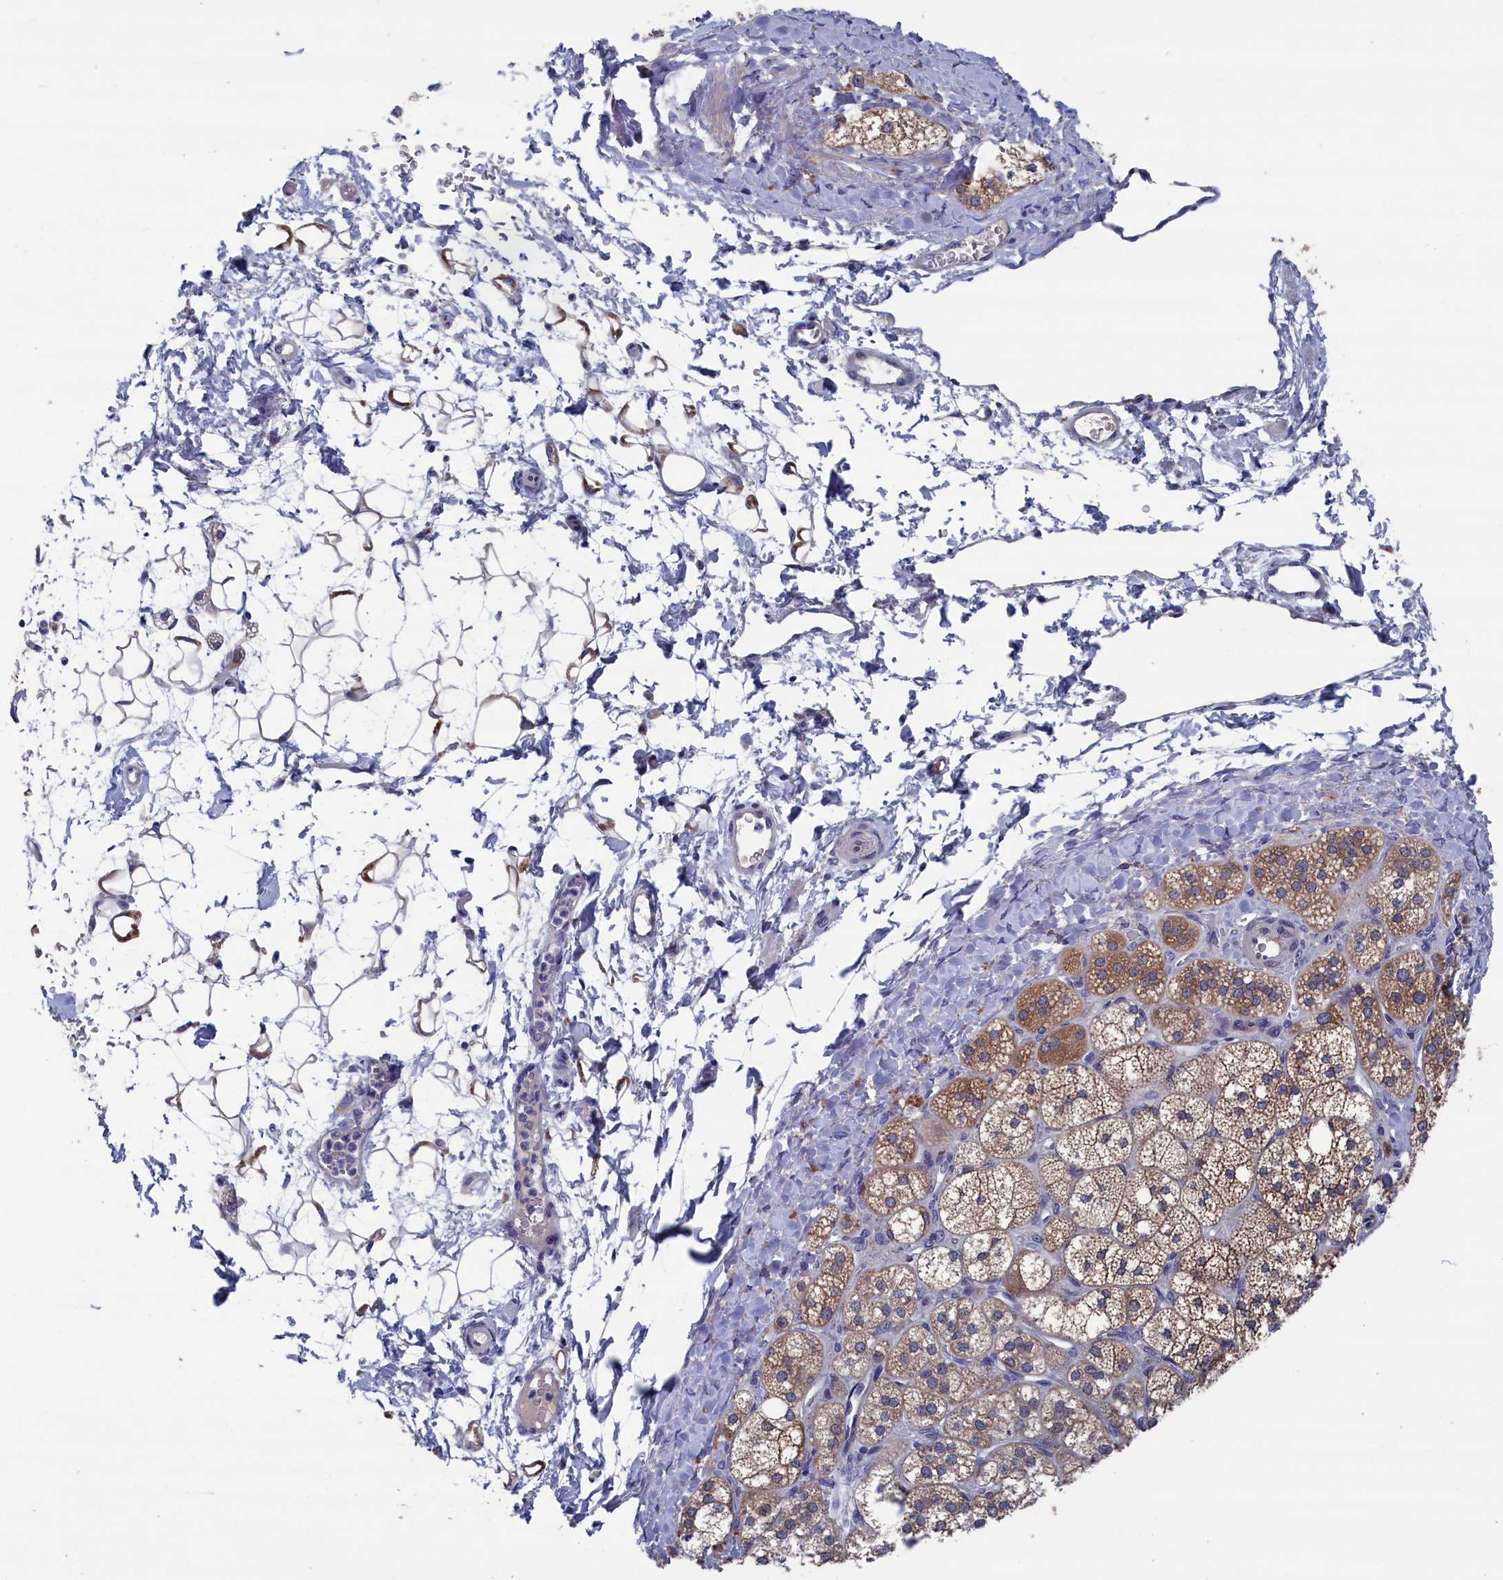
{"staining": {"intensity": "strong", "quantity": ">75%", "location": "cytoplasmic/membranous"}, "tissue": "adrenal gland", "cell_type": "Glandular cells", "image_type": "normal", "snomed": [{"axis": "morphology", "description": "Normal tissue, NOS"}, {"axis": "topography", "description": "Adrenal gland"}], "caption": "This is a micrograph of IHC staining of unremarkable adrenal gland, which shows strong positivity in the cytoplasmic/membranous of glandular cells.", "gene": "SPATA13", "patient": {"sex": "male", "age": 61}}